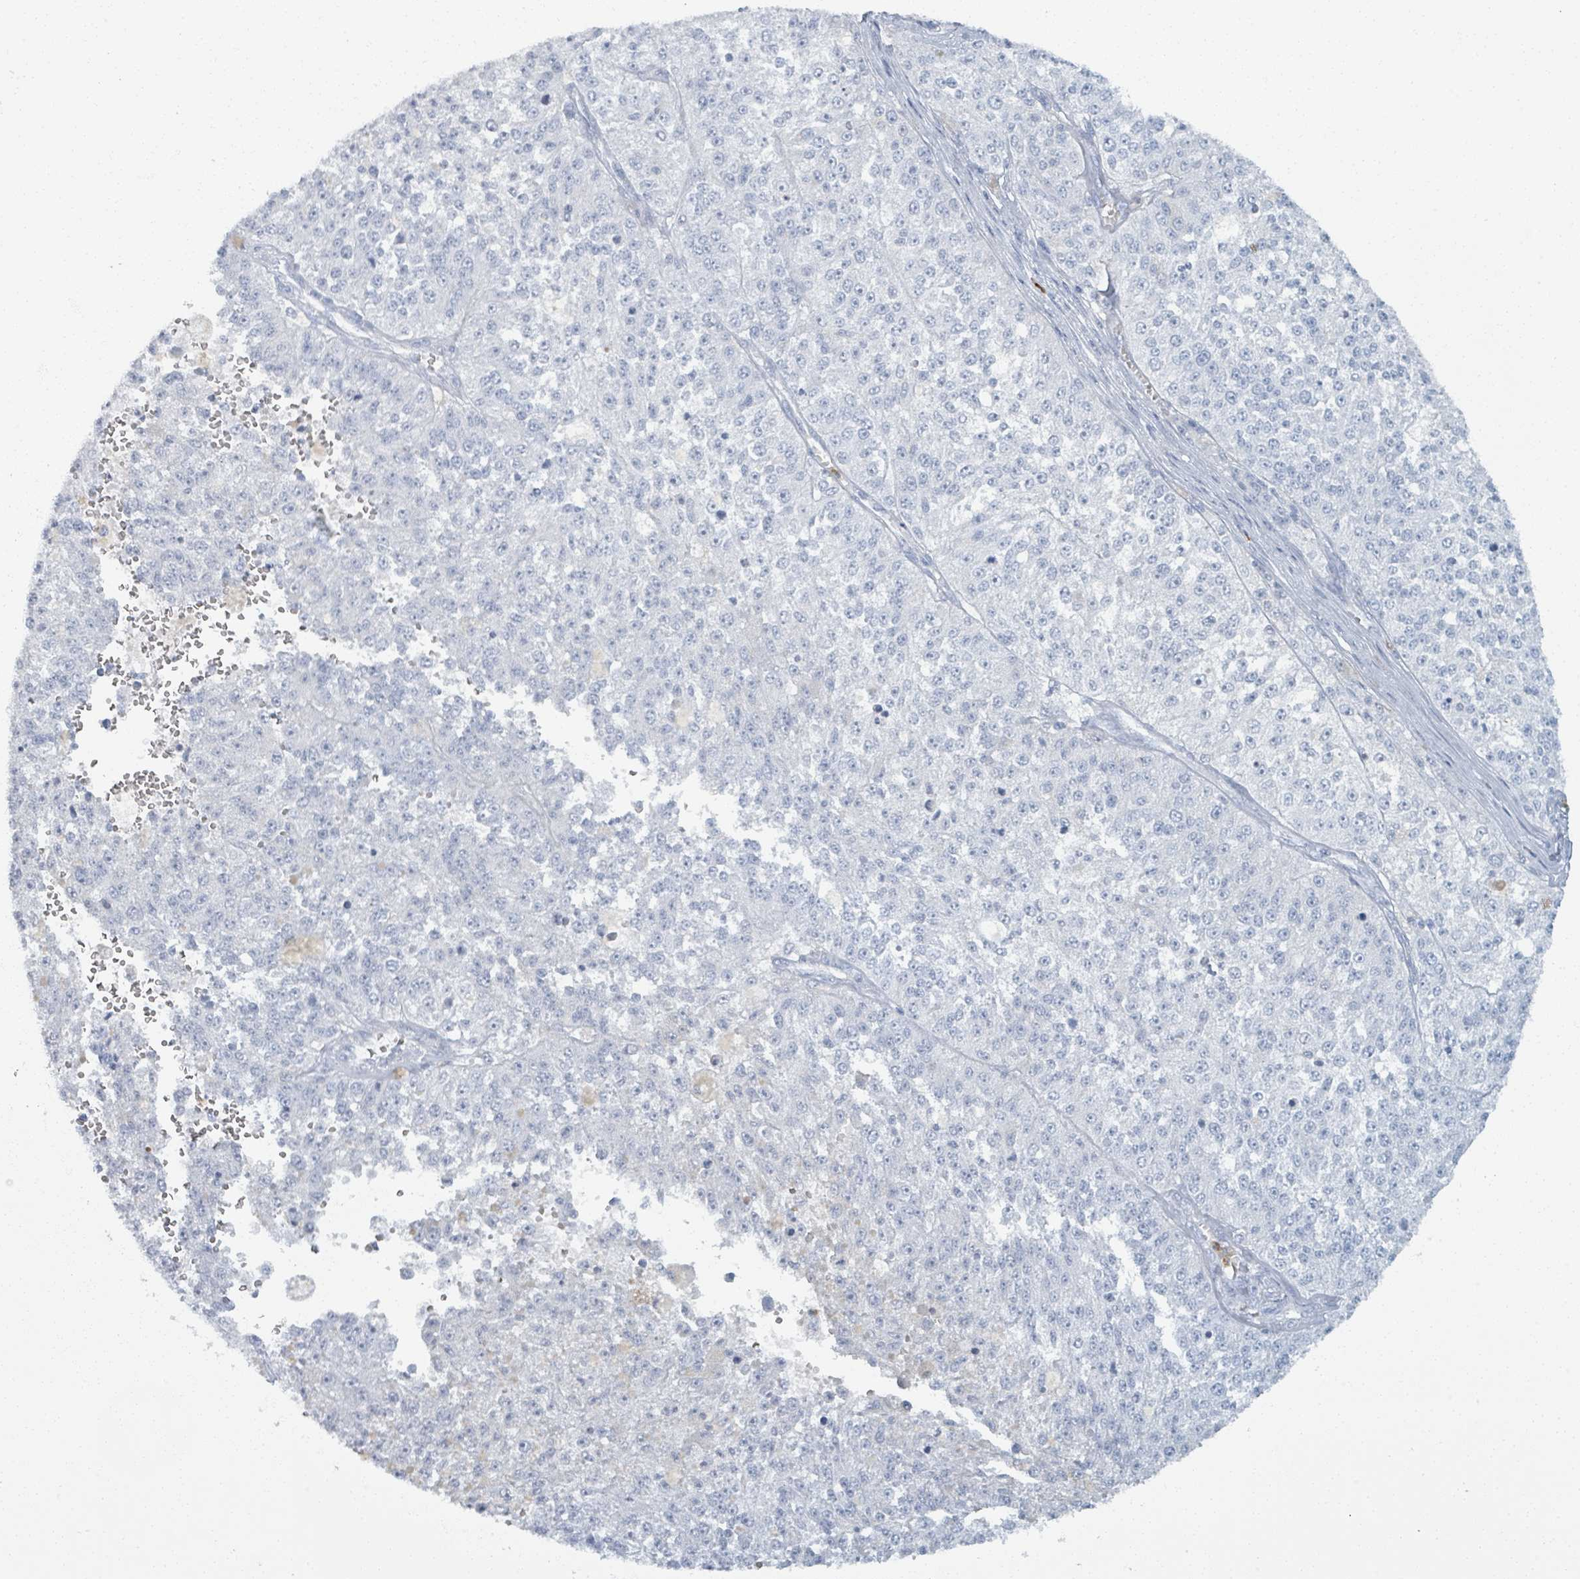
{"staining": {"intensity": "negative", "quantity": "none", "location": "none"}, "tissue": "melanoma", "cell_type": "Tumor cells", "image_type": "cancer", "snomed": [{"axis": "morphology", "description": "Malignant melanoma, NOS"}, {"axis": "topography", "description": "Skin"}], "caption": "Image shows no significant protein positivity in tumor cells of malignant melanoma. (Stains: DAB (3,3'-diaminobenzidine) IHC with hematoxylin counter stain, Microscopy: brightfield microscopy at high magnification).", "gene": "DEFA4", "patient": {"sex": "female", "age": 64}}